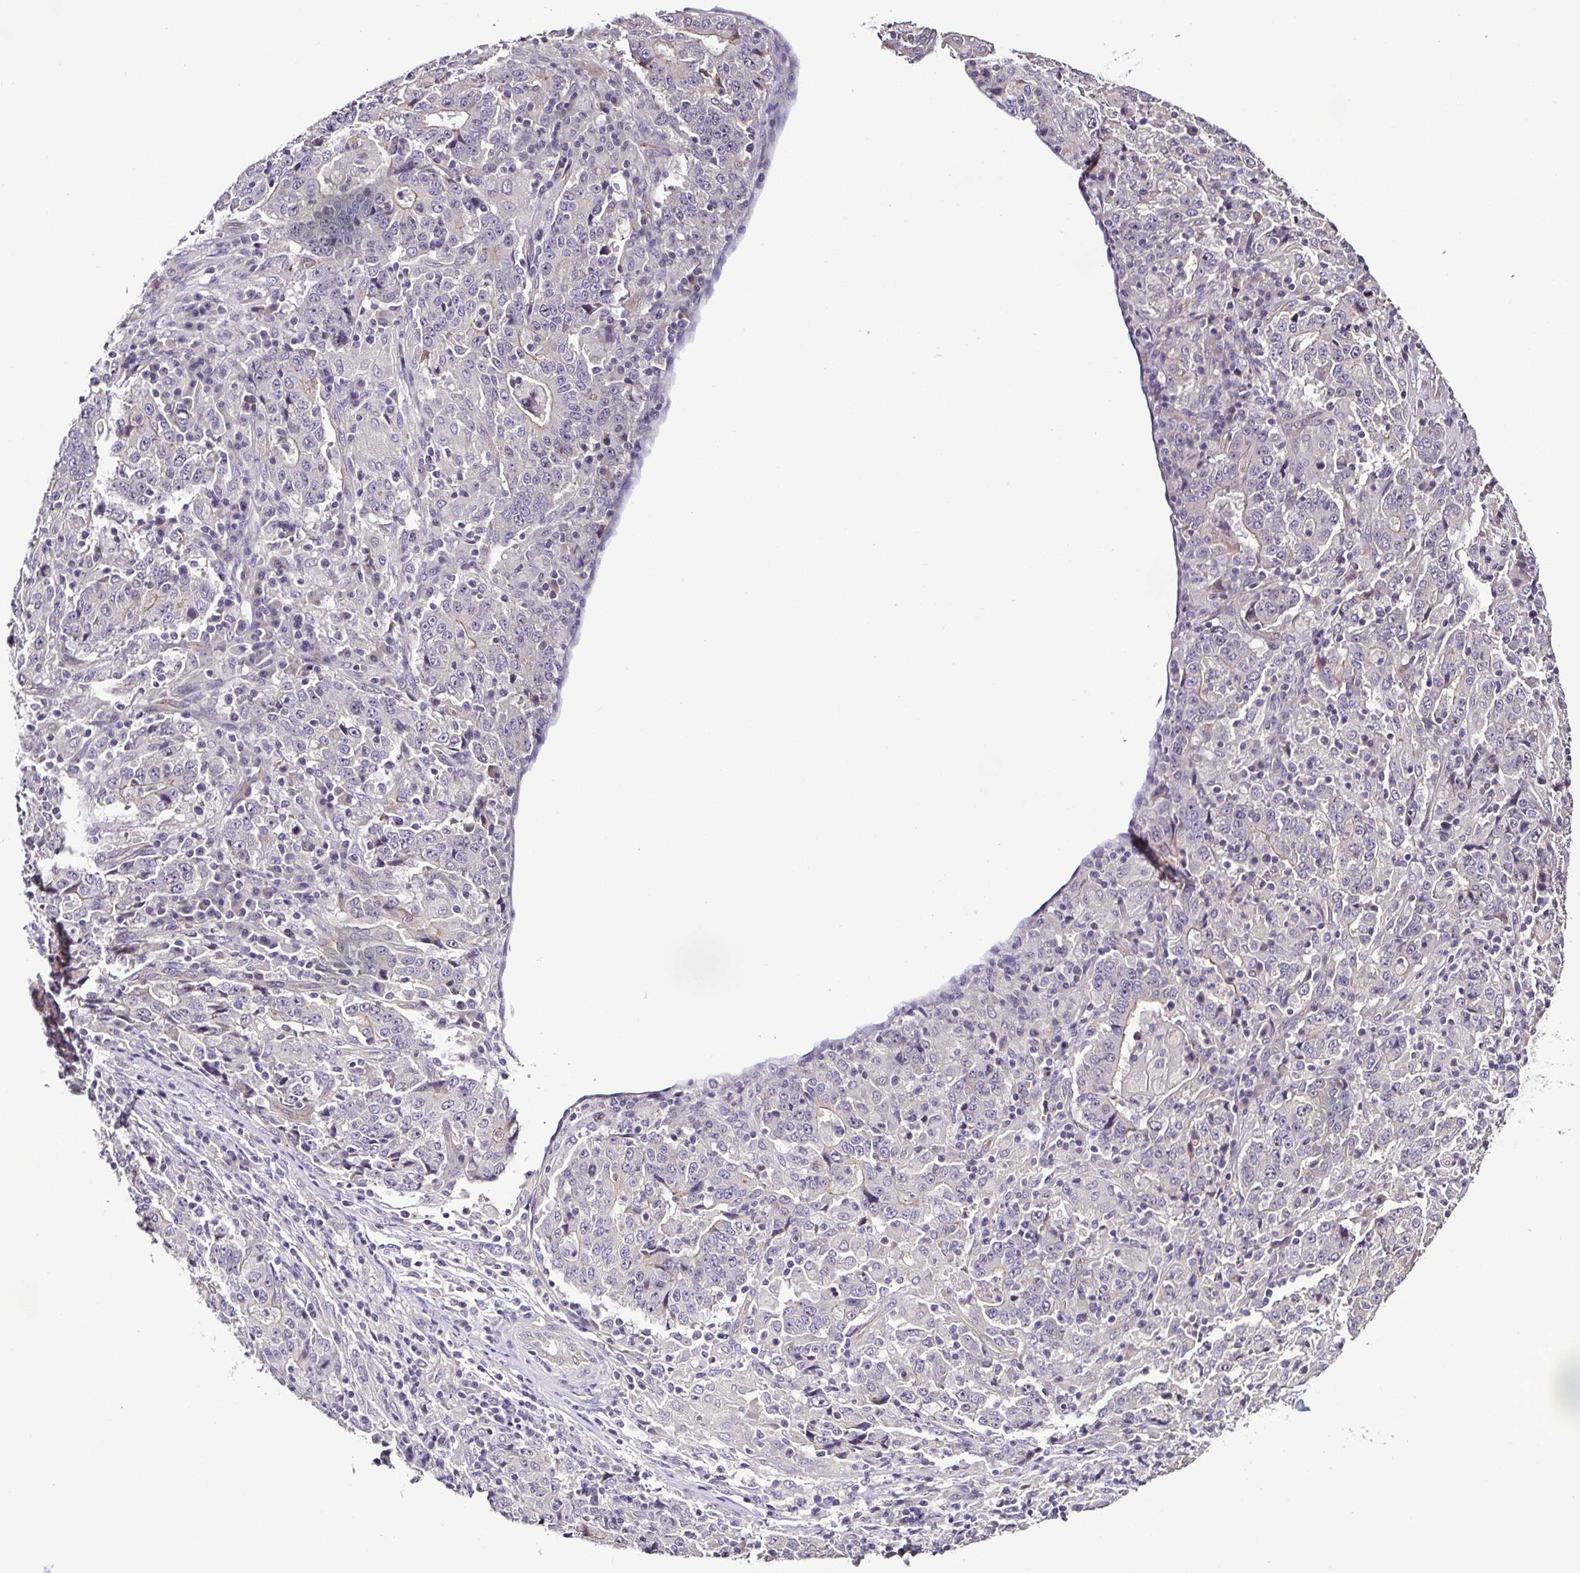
{"staining": {"intensity": "negative", "quantity": "none", "location": "none"}, "tissue": "stomach cancer", "cell_type": "Tumor cells", "image_type": "cancer", "snomed": [{"axis": "morphology", "description": "Normal tissue, NOS"}, {"axis": "morphology", "description": "Adenocarcinoma, NOS"}, {"axis": "topography", "description": "Stomach, upper"}, {"axis": "topography", "description": "Stomach"}], "caption": "Immunohistochemical staining of human adenocarcinoma (stomach) displays no significant expression in tumor cells. Nuclei are stained in blue.", "gene": "LMOD2", "patient": {"sex": "male", "age": 59}}